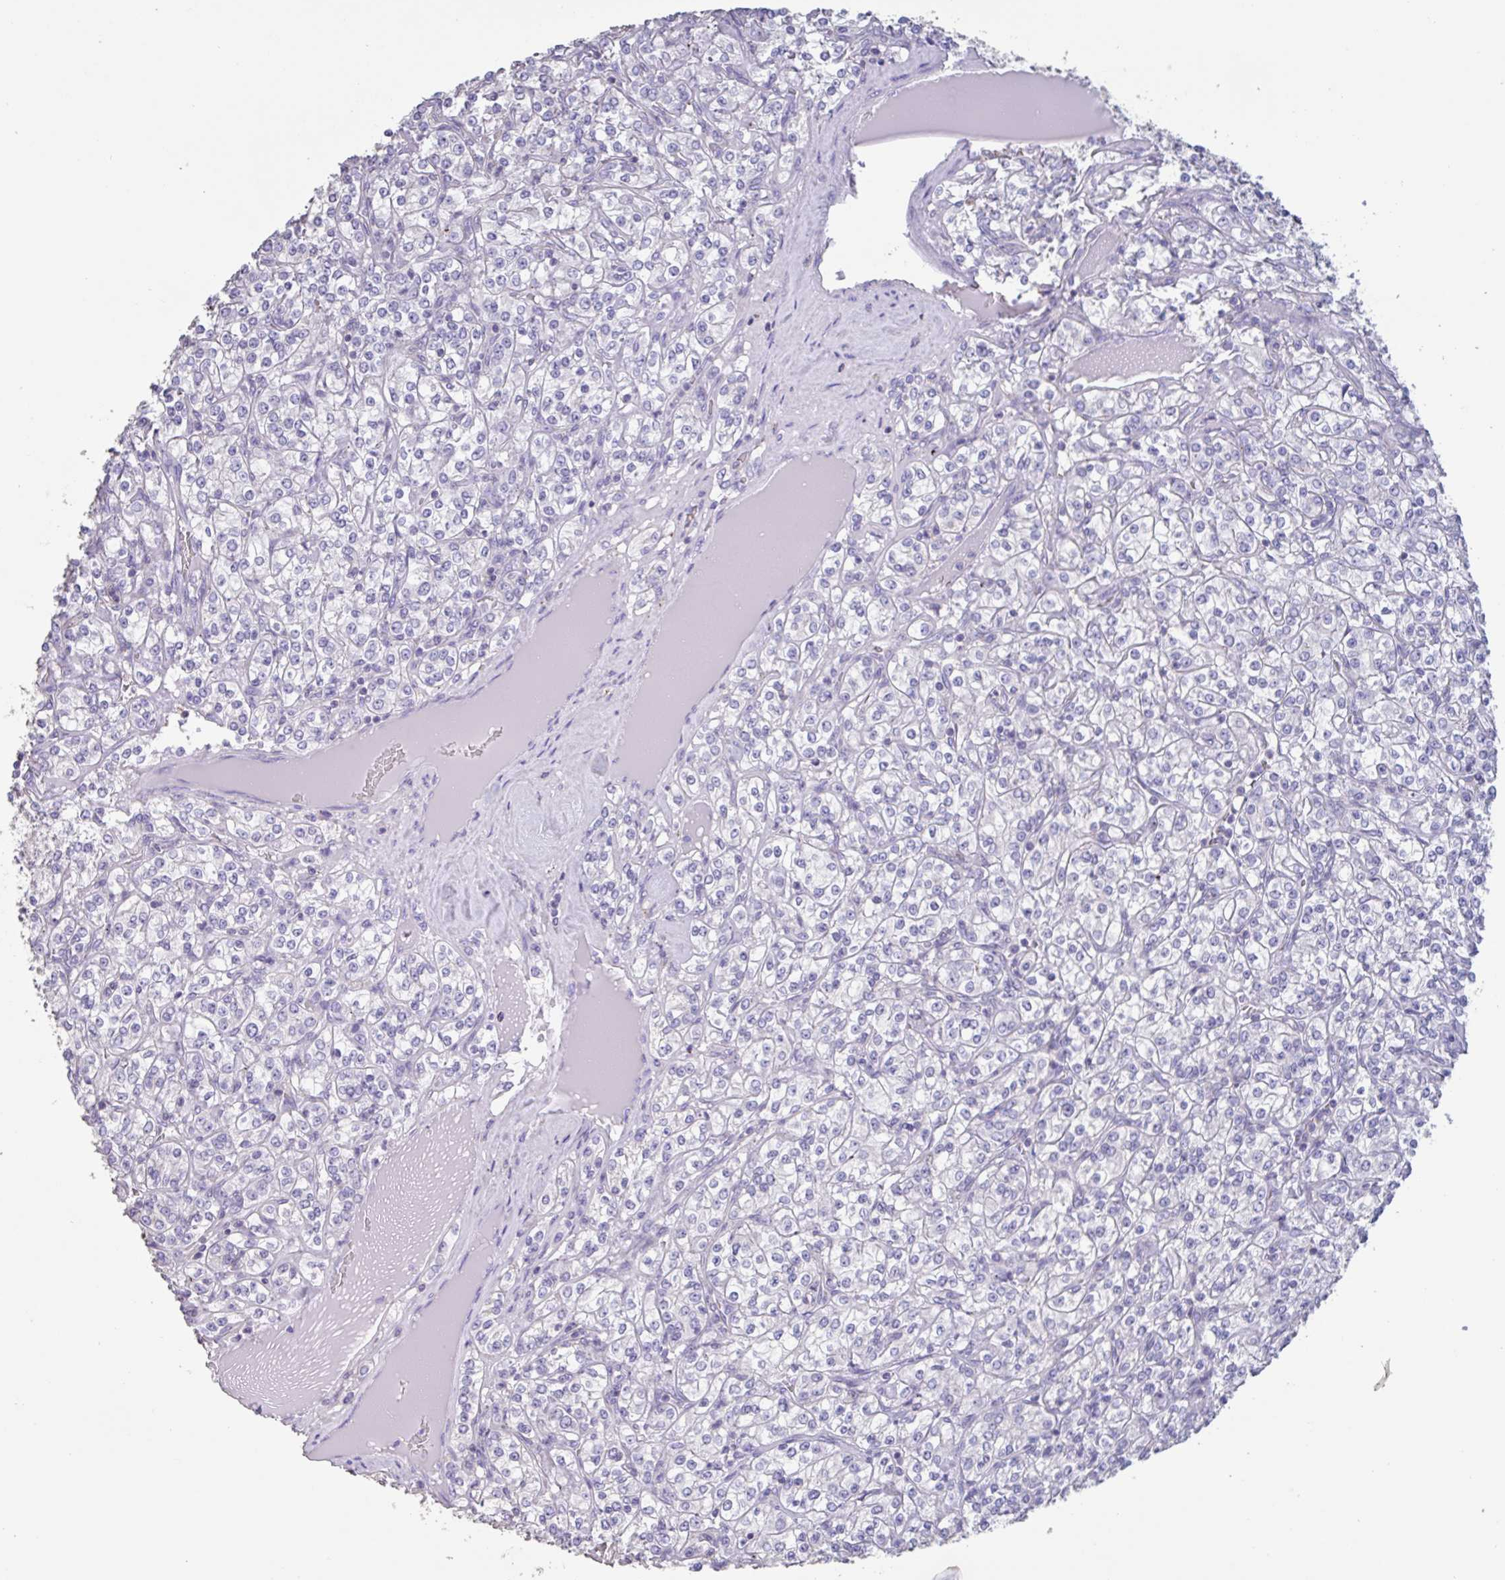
{"staining": {"intensity": "negative", "quantity": "none", "location": "none"}, "tissue": "renal cancer", "cell_type": "Tumor cells", "image_type": "cancer", "snomed": [{"axis": "morphology", "description": "Adenocarcinoma, NOS"}, {"axis": "topography", "description": "Kidney"}], "caption": "This is an immunohistochemistry photomicrograph of human renal adenocarcinoma. There is no expression in tumor cells.", "gene": "CHMP5", "patient": {"sex": "male", "age": 77}}